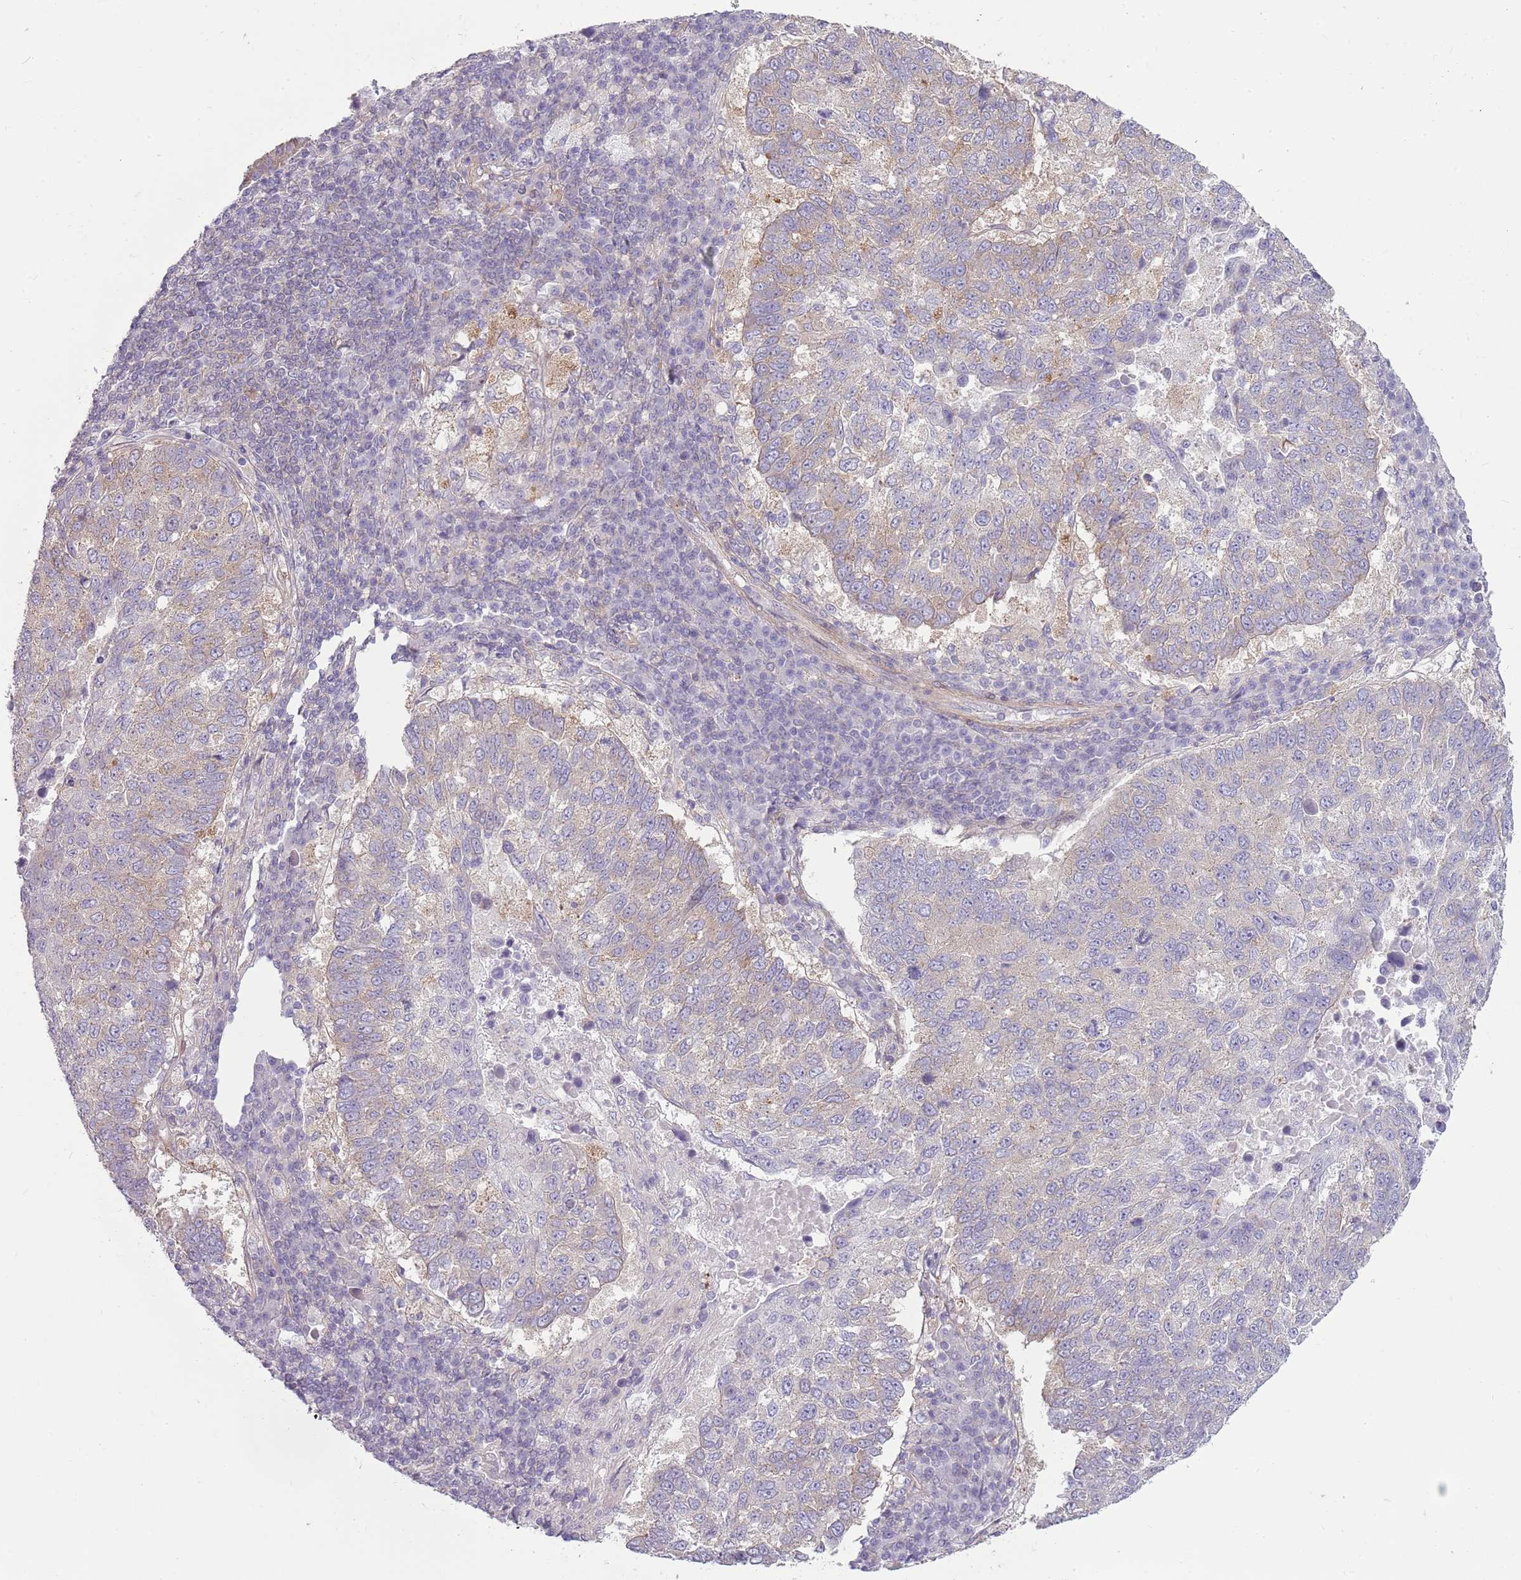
{"staining": {"intensity": "moderate", "quantity": "<25%", "location": "cytoplasmic/membranous"}, "tissue": "lung cancer", "cell_type": "Tumor cells", "image_type": "cancer", "snomed": [{"axis": "morphology", "description": "Squamous cell carcinoma, NOS"}, {"axis": "topography", "description": "Lung"}], "caption": "Immunohistochemistry histopathology image of squamous cell carcinoma (lung) stained for a protein (brown), which displays low levels of moderate cytoplasmic/membranous positivity in approximately <25% of tumor cells.", "gene": "SNX1", "patient": {"sex": "male", "age": 73}}